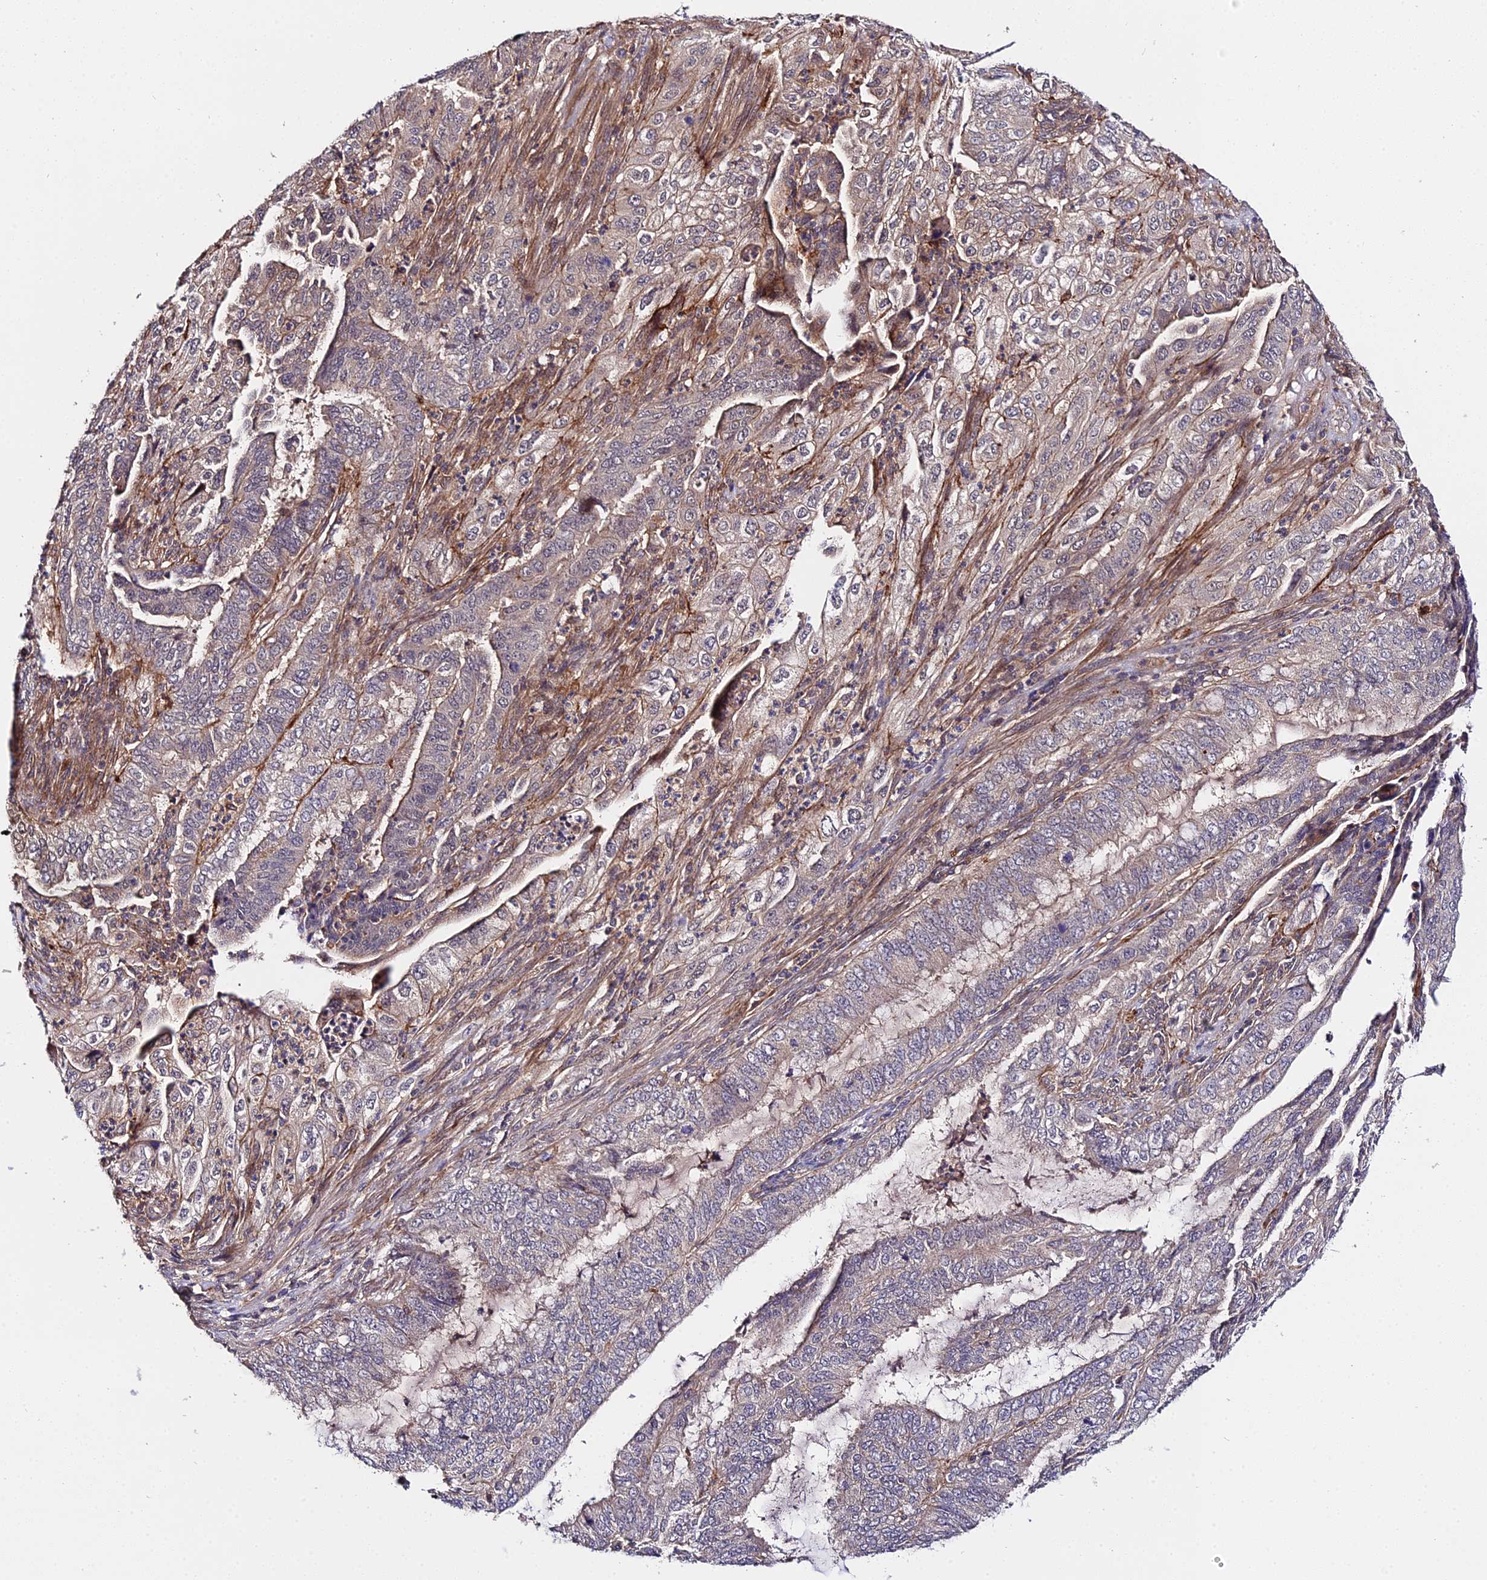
{"staining": {"intensity": "weak", "quantity": "<25%", "location": "cytoplasmic/membranous"}, "tissue": "endometrial cancer", "cell_type": "Tumor cells", "image_type": "cancer", "snomed": [{"axis": "morphology", "description": "Adenocarcinoma, NOS"}, {"axis": "topography", "description": "Endometrium"}], "caption": "This is an IHC histopathology image of human endometrial cancer. There is no expression in tumor cells.", "gene": "ZBED8", "patient": {"sex": "female", "age": 51}}